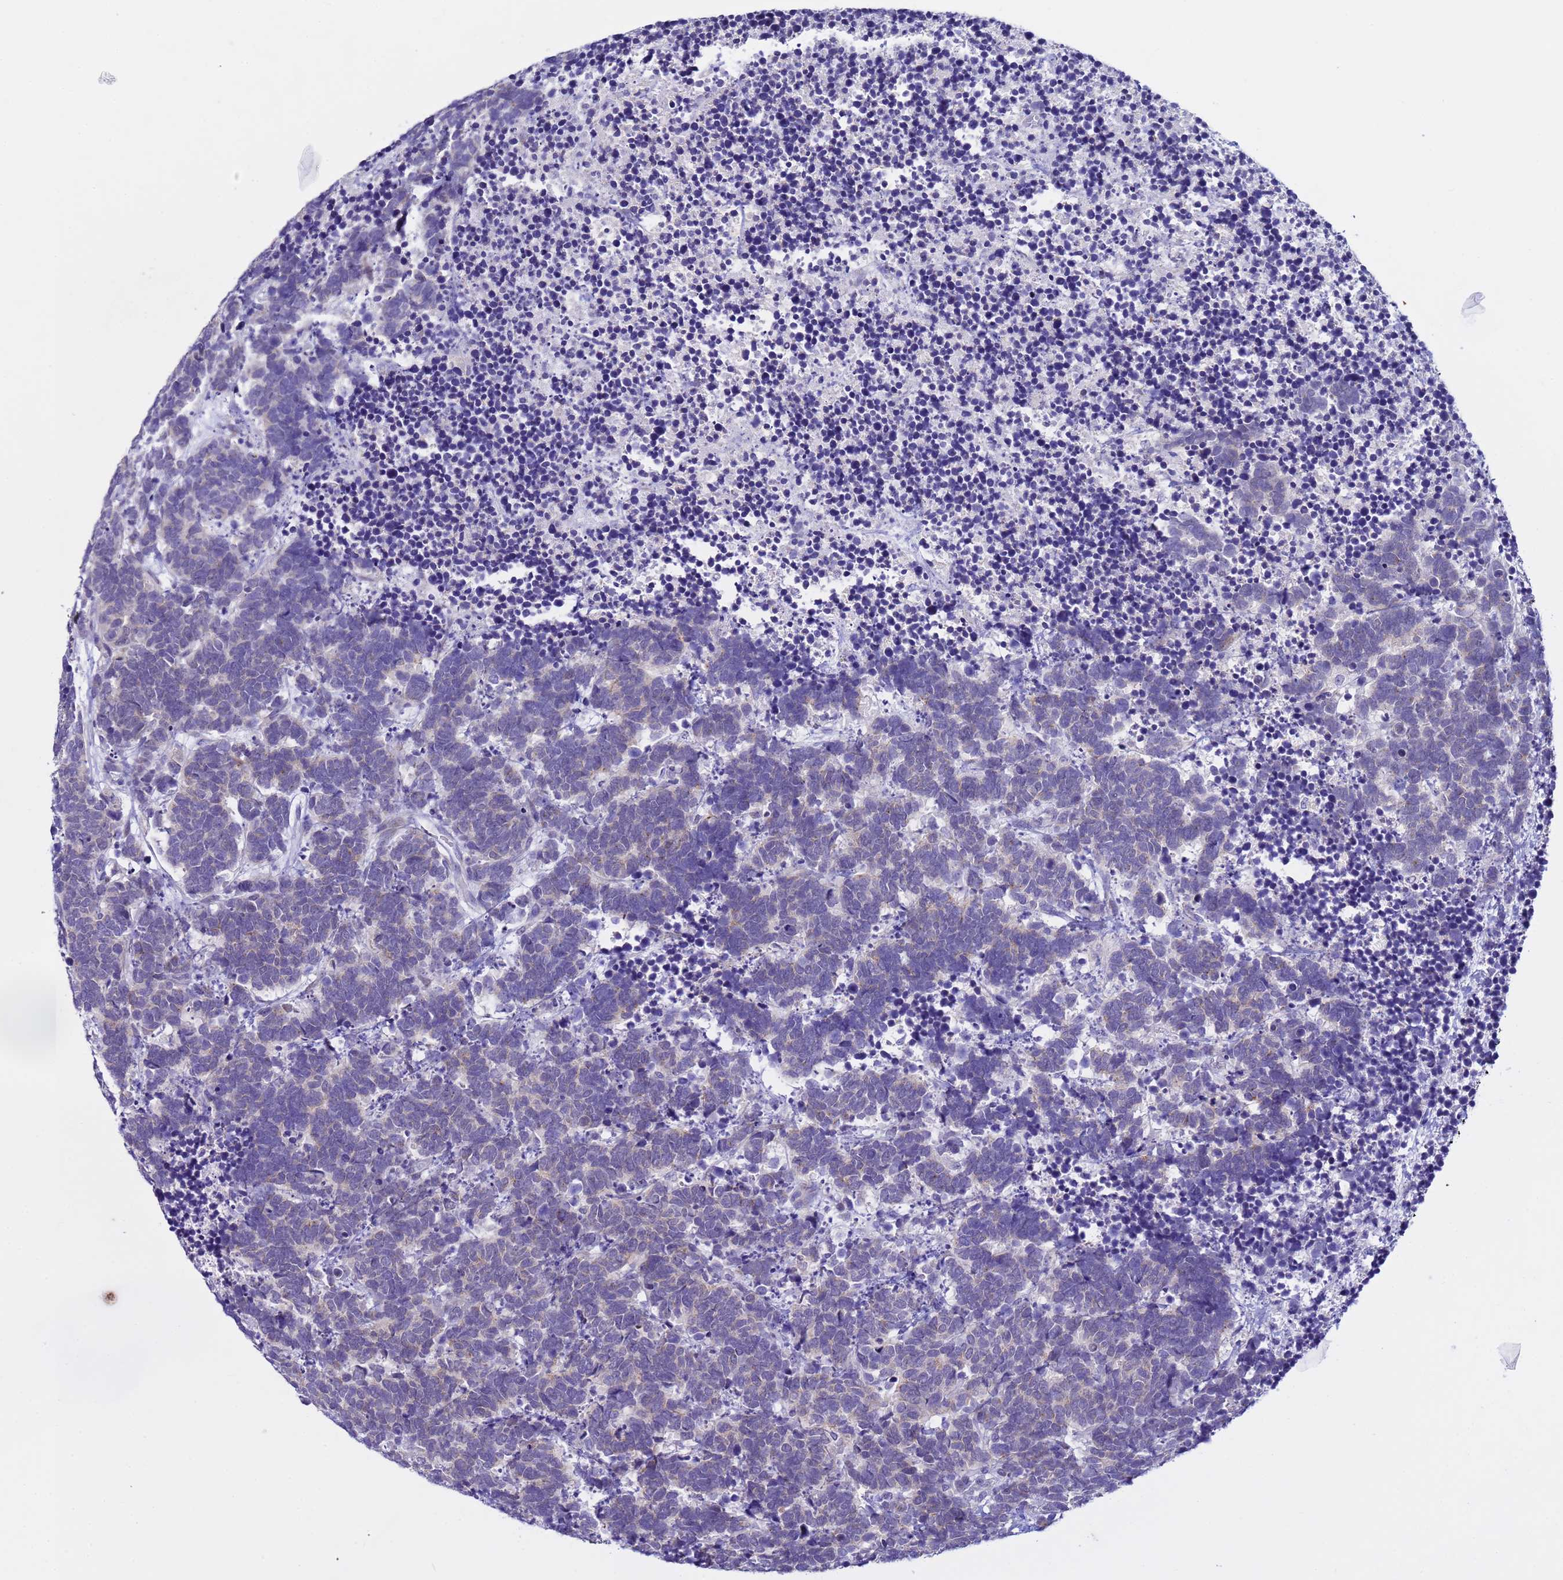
{"staining": {"intensity": "weak", "quantity": "<25%", "location": "cytoplasmic/membranous"}, "tissue": "carcinoid", "cell_type": "Tumor cells", "image_type": "cancer", "snomed": [{"axis": "morphology", "description": "Carcinoma, NOS"}, {"axis": "morphology", "description": "Carcinoid, malignant, NOS"}, {"axis": "topography", "description": "Urinary bladder"}], "caption": "Carcinoid stained for a protein using immunohistochemistry exhibits no staining tumor cells.", "gene": "IGSF11", "patient": {"sex": "male", "age": 57}}